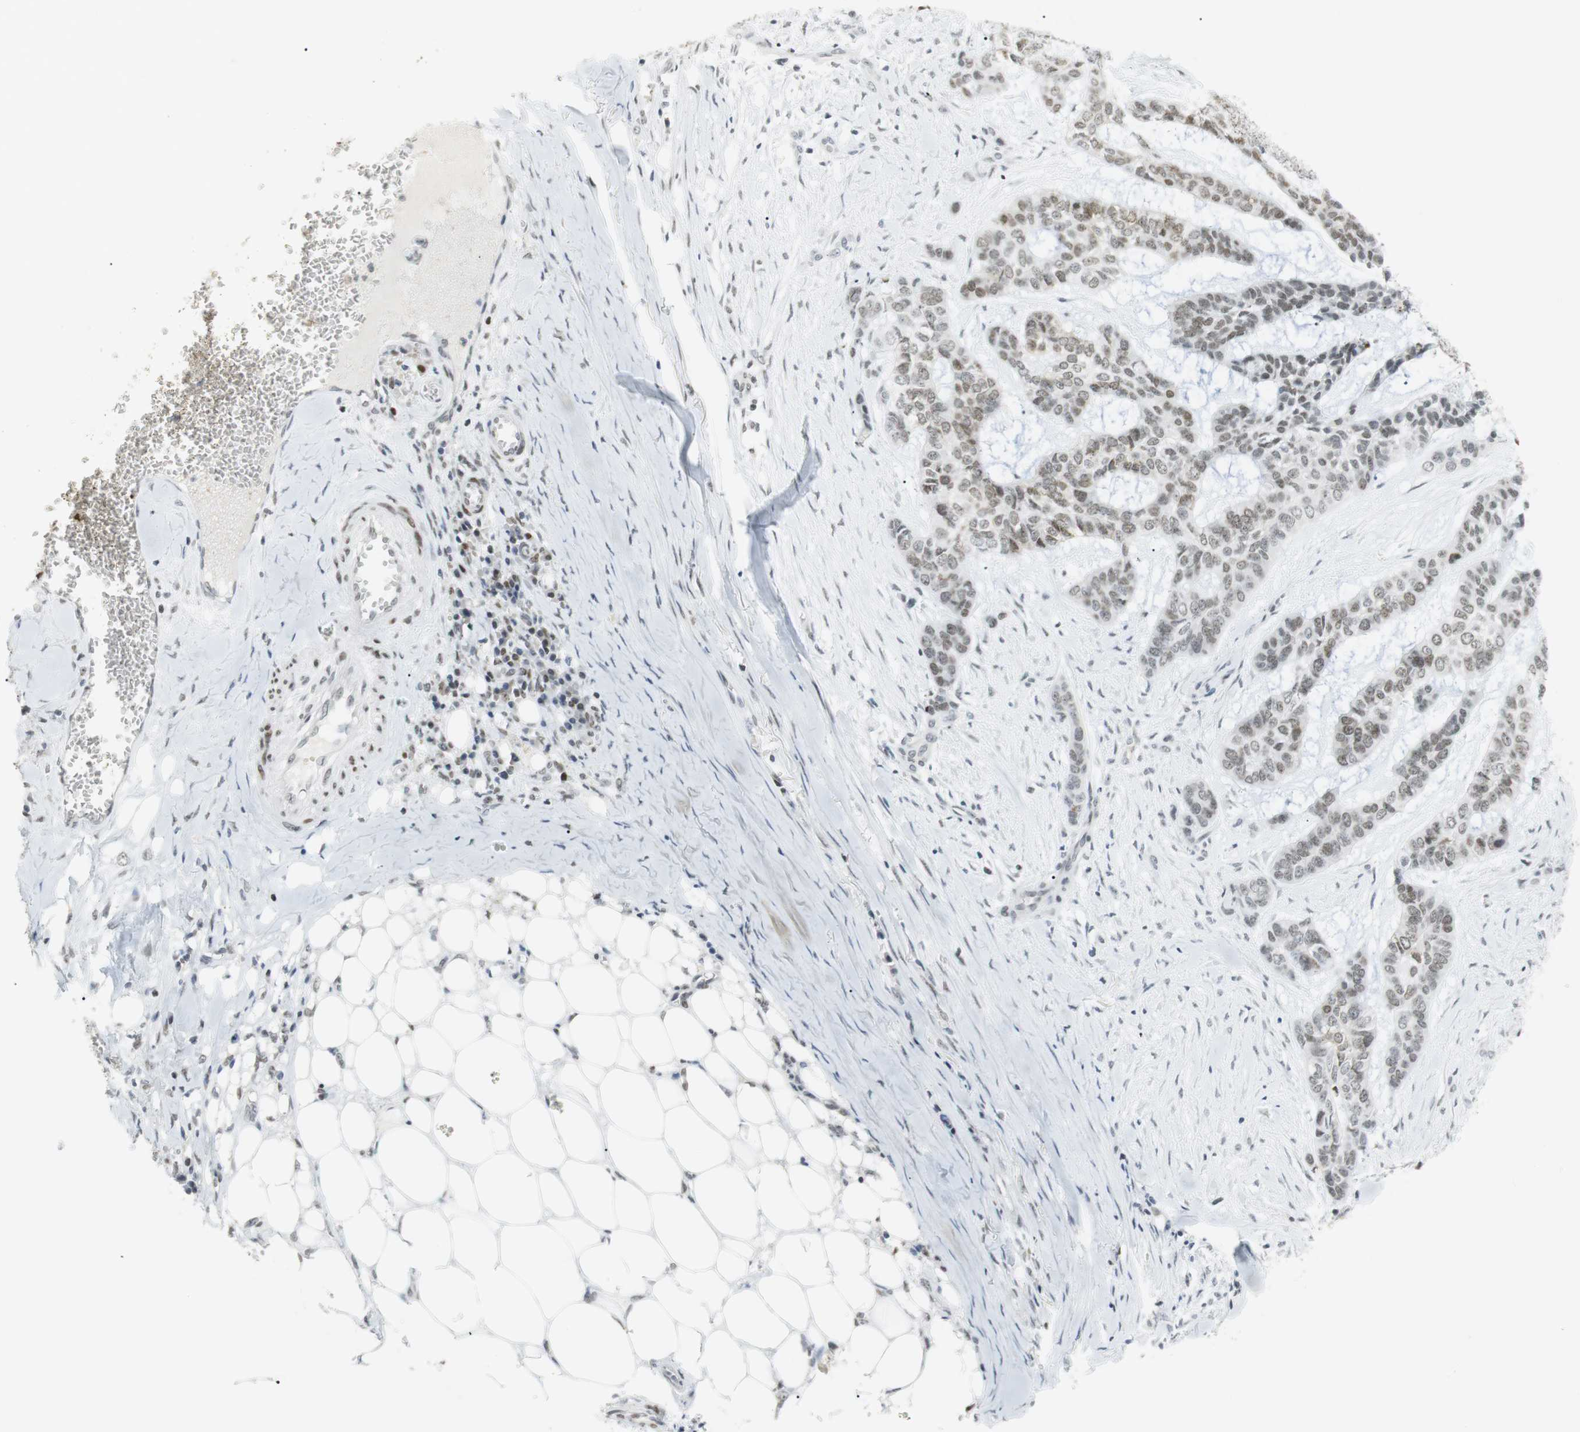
{"staining": {"intensity": "weak", "quantity": "25%-75%", "location": "nuclear"}, "tissue": "skin cancer", "cell_type": "Tumor cells", "image_type": "cancer", "snomed": [{"axis": "morphology", "description": "Basal cell carcinoma"}, {"axis": "topography", "description": "Skin"}], "caption": "Weak nuclear staining is identified in about 25%-75% of tumor cells in skin basal cell carcinoma.", "gene": "BMI1", "patient": {"sex": "female", "age": 64}}